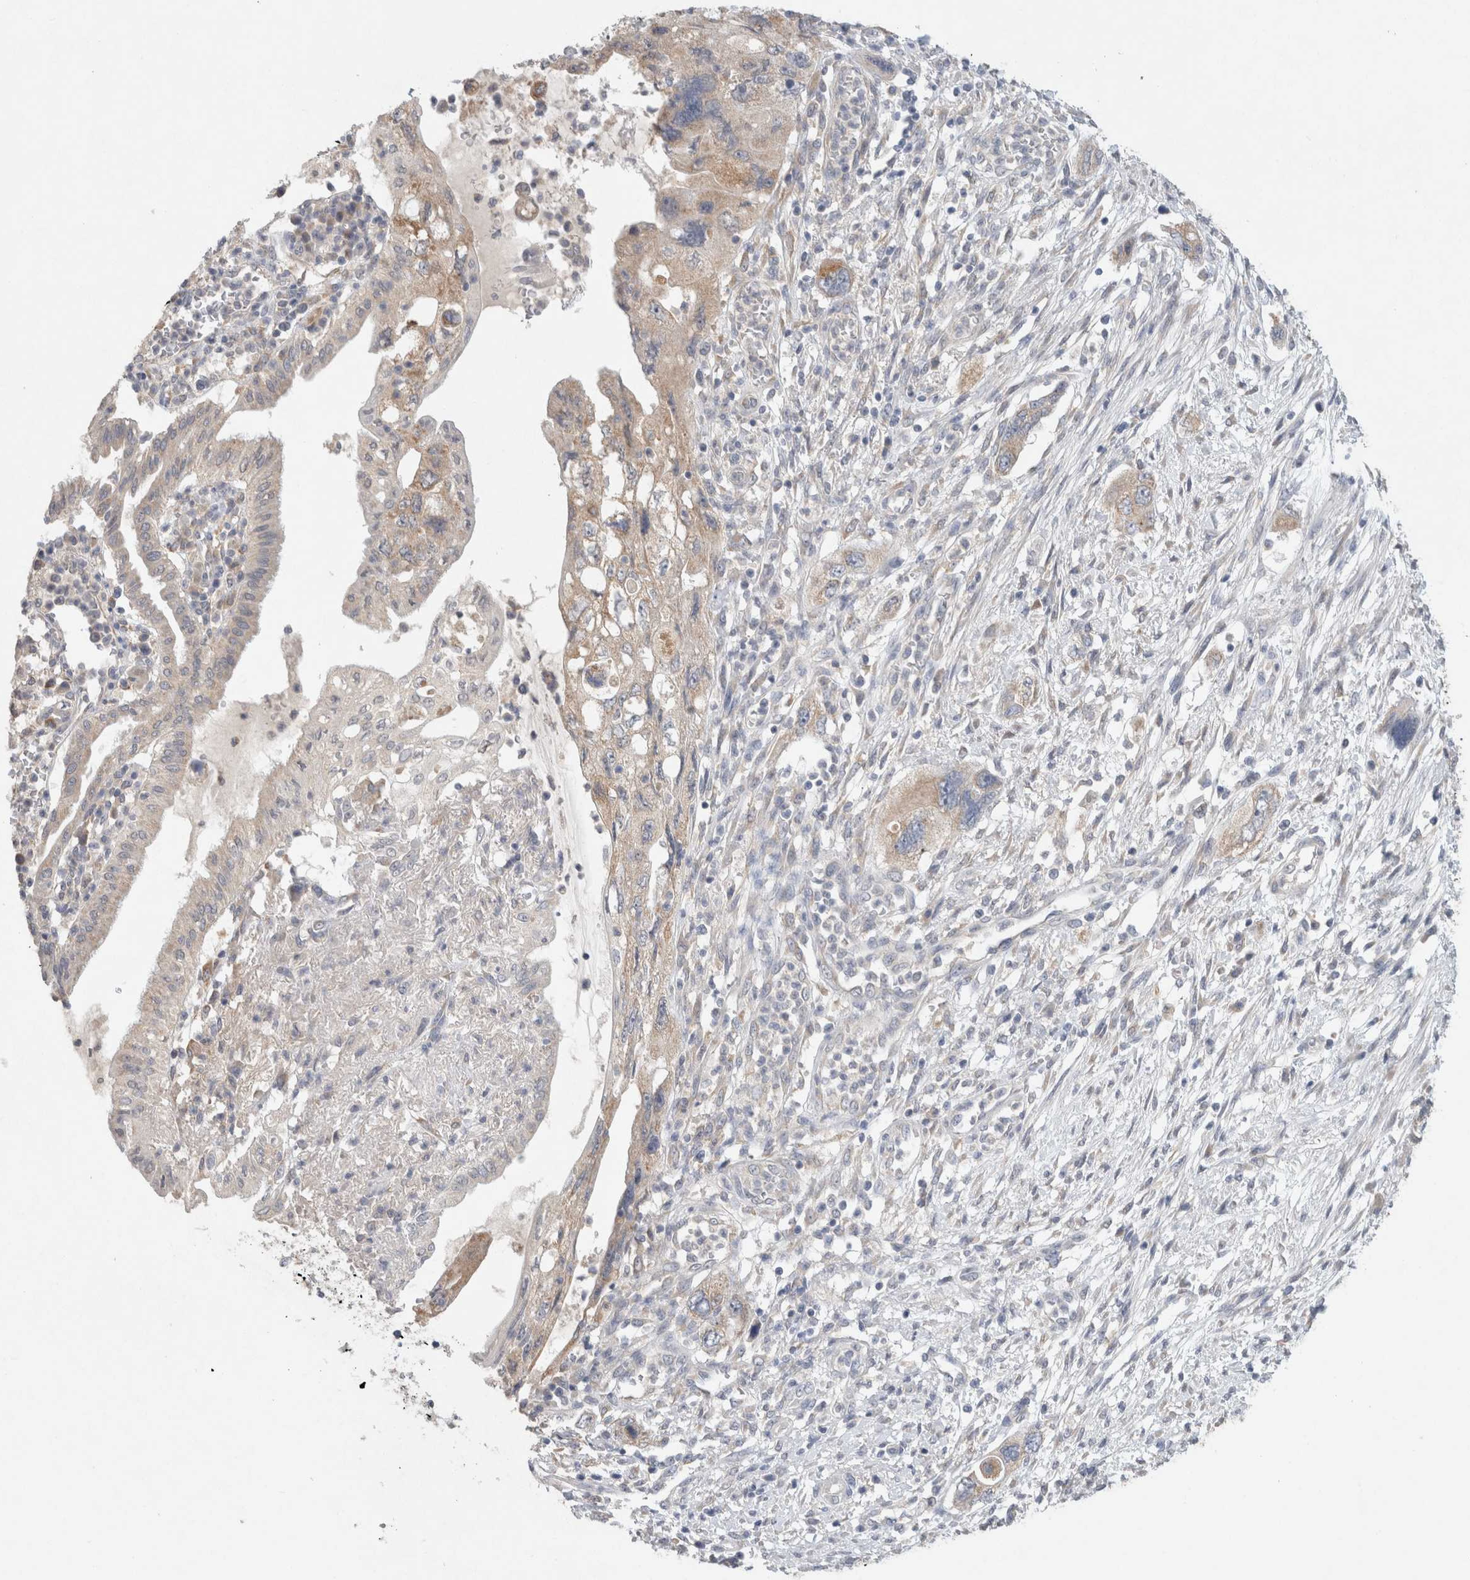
{"staining": {"intensity": "weak", "quantity": ">75%", "location": "cytoplasmic/membranous"}, "tissue": "pancreatic cancer", "cell_type": "Tumor cells", "image_type": "cancer", "snomed": [{"axis": "morphology", "description": "Adenocarcinoma, NOS"}, {"axis": "topography", "description": "Pancreas"}], "caption": "The image exhibits a brown stain indicating the presence of a protein in the cytoplasmic/membranous of tumor cells in adenocarcinoma (pancreatic).", "gene": "RAB14", "patient": {"sex": "female", "age": 73}}